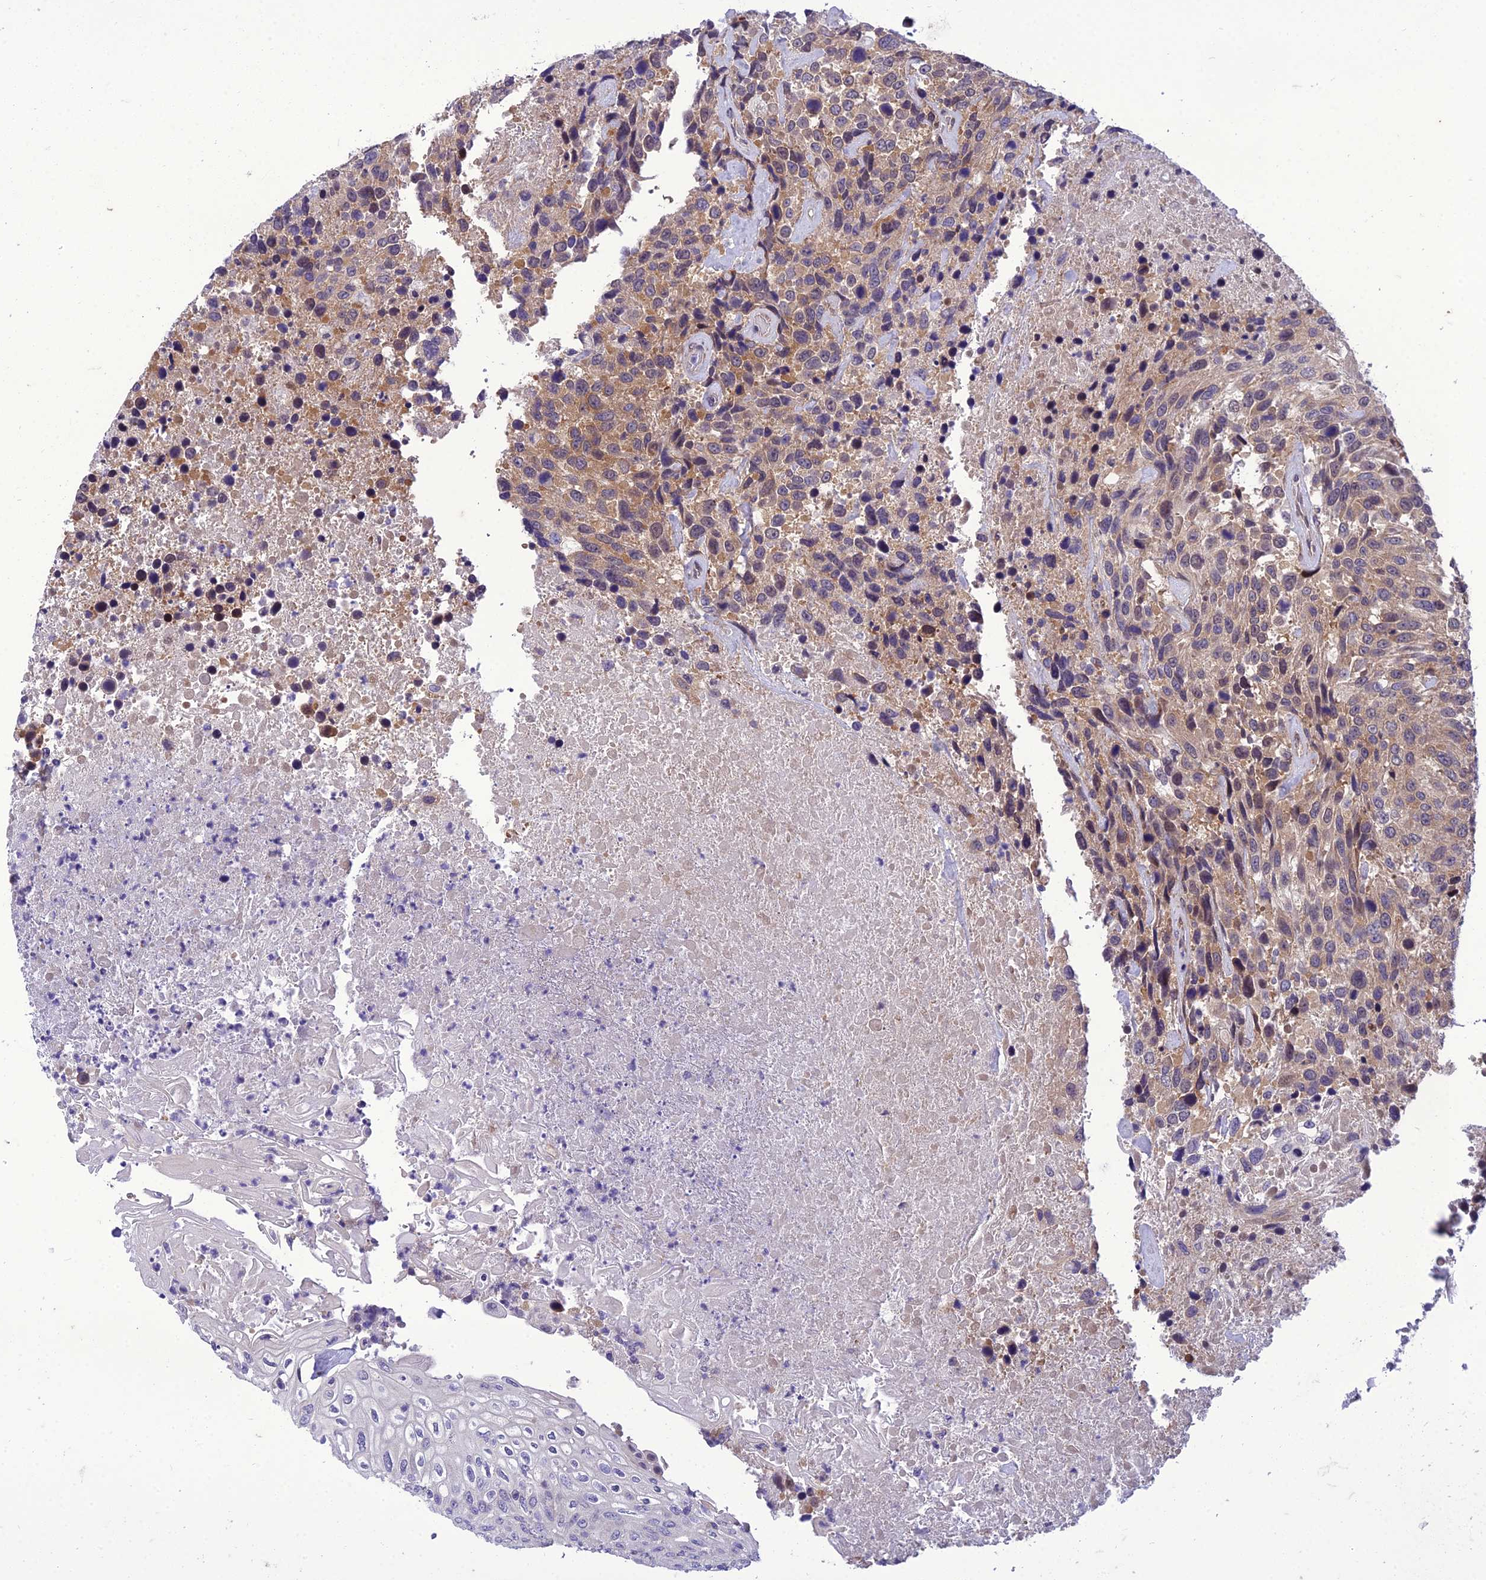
{"staining": {"intensity": "moderate", "quantity": ">75%", "location": "cytoplasmic/membranous"}, "tissue": "urothelial cancer", "cell_type": "Tumor cells", "image_type": "cancer", "snomed": [{"axis": "morphology", "description": "Urothelial carcinoma, High grade"}, {"axis": "topography", "description": "Urinary bladder"}], "caption": "Urothelial carcinoma (high-grade) stained with a protein marker shows moderate staining in tumor cells.", "gene": "GAB4", "patient": {"sex": "female", "age": 70}}